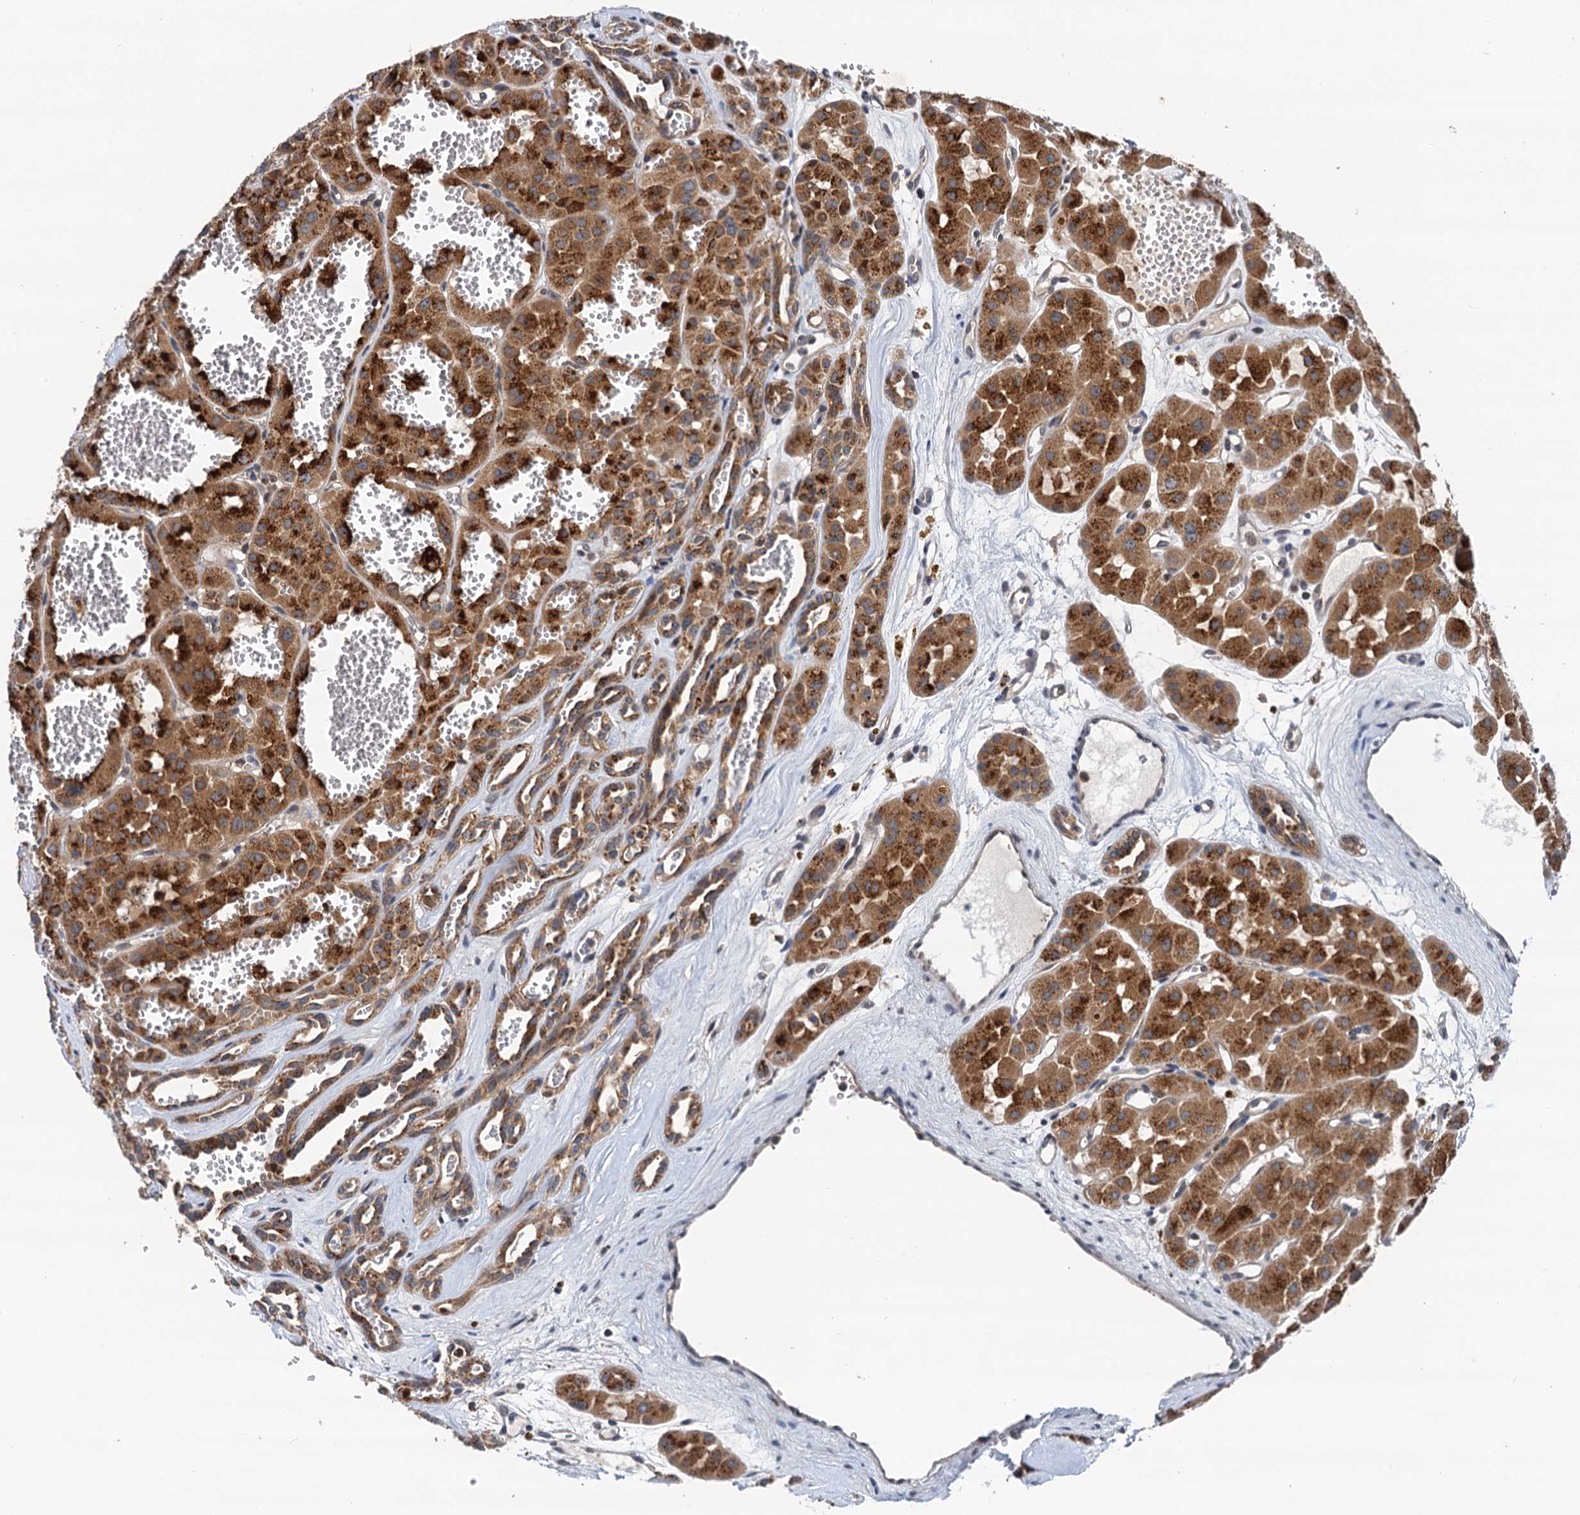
{"staining": {"intensity": "moderate", "quantity": ">75%", "location": "cytoplasmic/membranous"}, "tissue": "renal cancer", "cell_type": "Tumor cells", "image_type": "cancer", "snomed": [{"axis": "morphology", "description": "Carcinoma, NOS"}, {"axis": "topography", "description": "Kidney"}], "caption": "Tumor cells display moderate cytoplasmic/membranous positivity in about >75% of cells in renal carcinoma.", "gene": "NLRP10", "patient": {"sex": "female", "age": 75}}